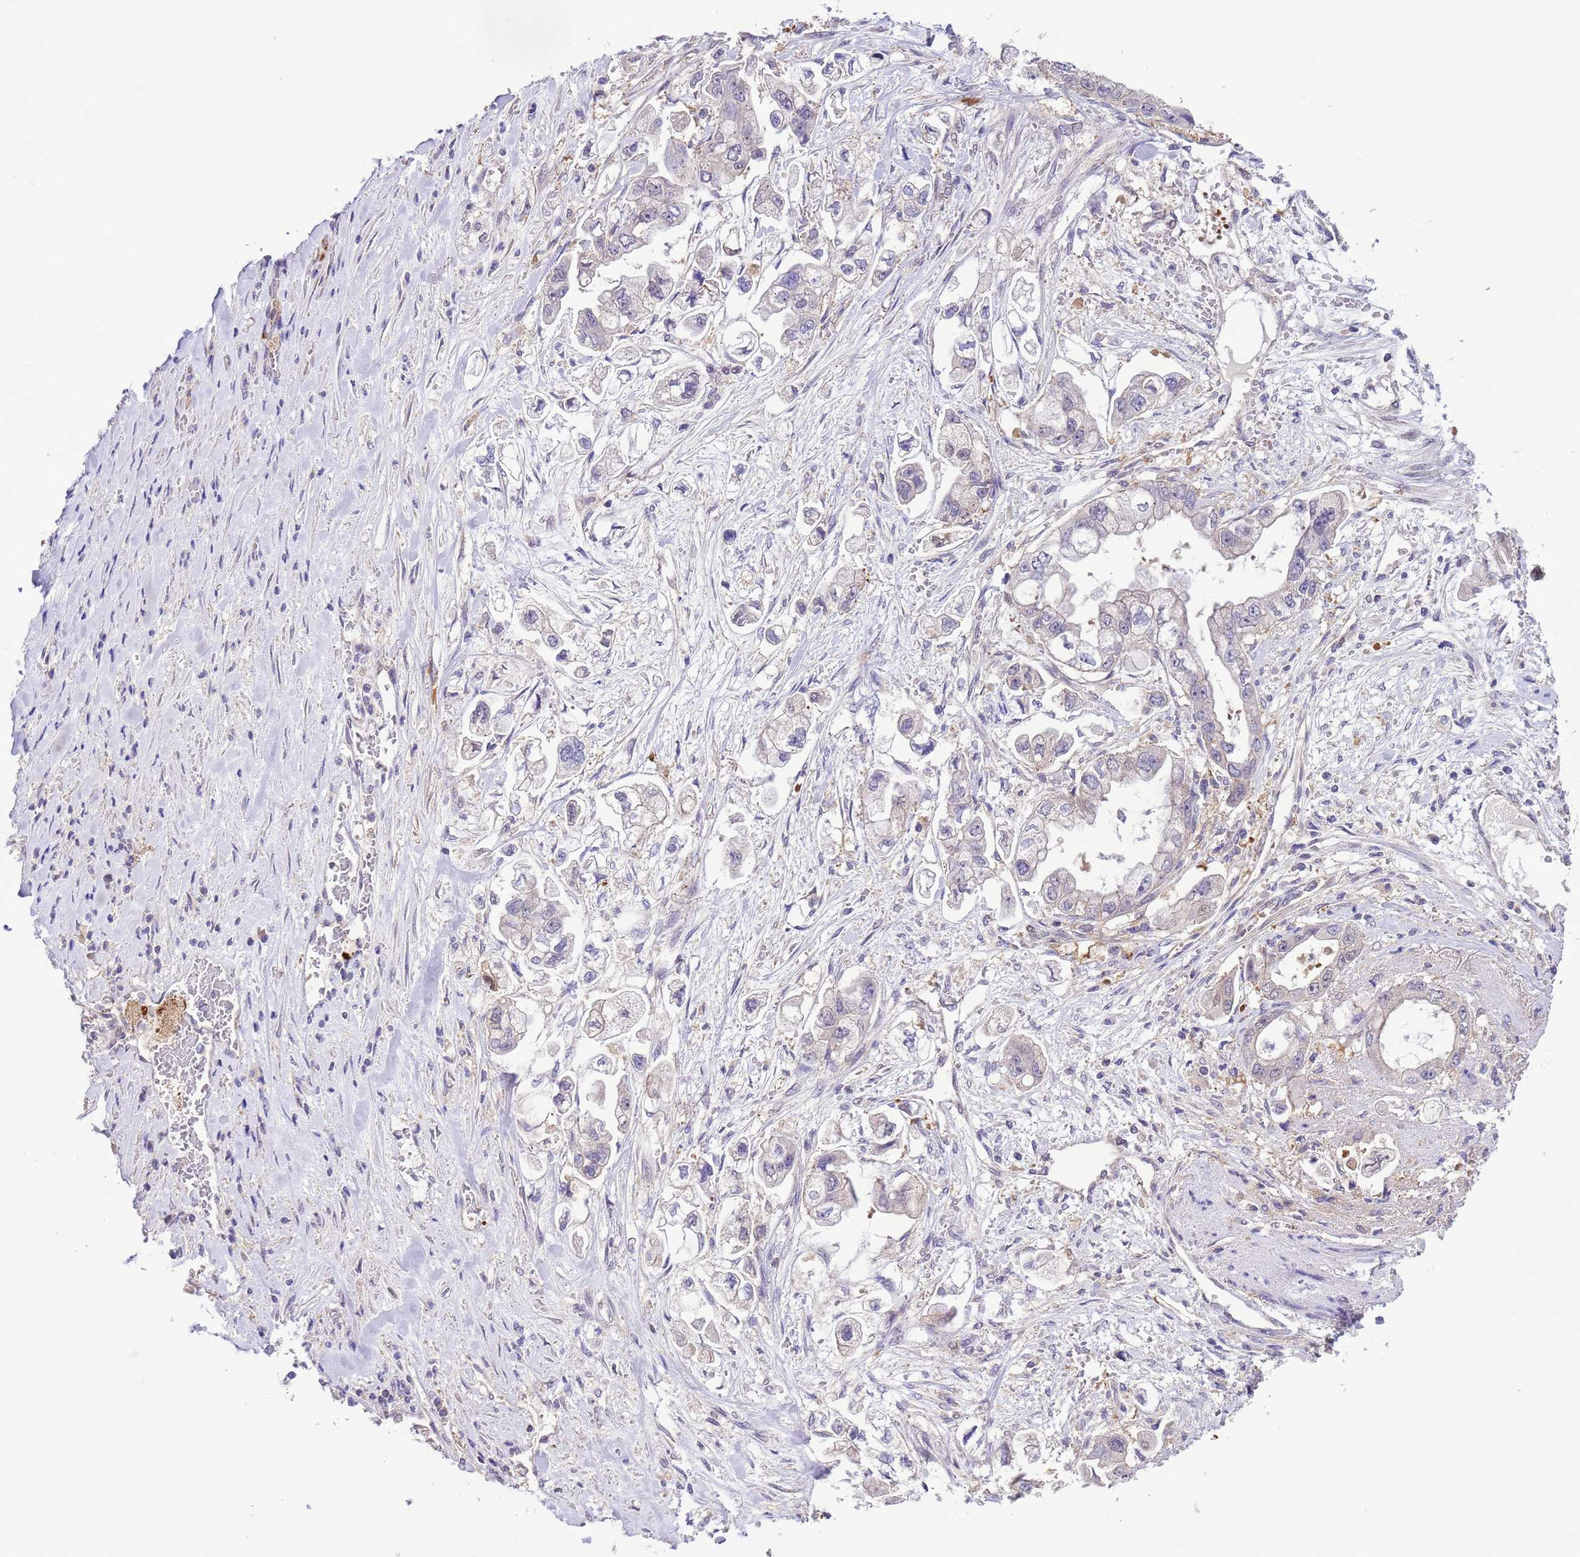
{"staining": {"intensity": "negative", "quantity": "none", "location": "none"}, "tissue": "stomach cancer", "cell_type": "Tumor cells", "image_type": "cancer", "snomed": [{"axis": "morphology", "description": "Adenocarcinoma, NOS"}, {"axis": "topography", "description": "Stomach"}], "caption": "Immunohistochemistry micrograph of adenocarcinoma (stomach) stained for a protein (brown), which displays no positivity in tumor cells.", "gene": "GJA10", "patient": {"sex": "male", "age": 62}}